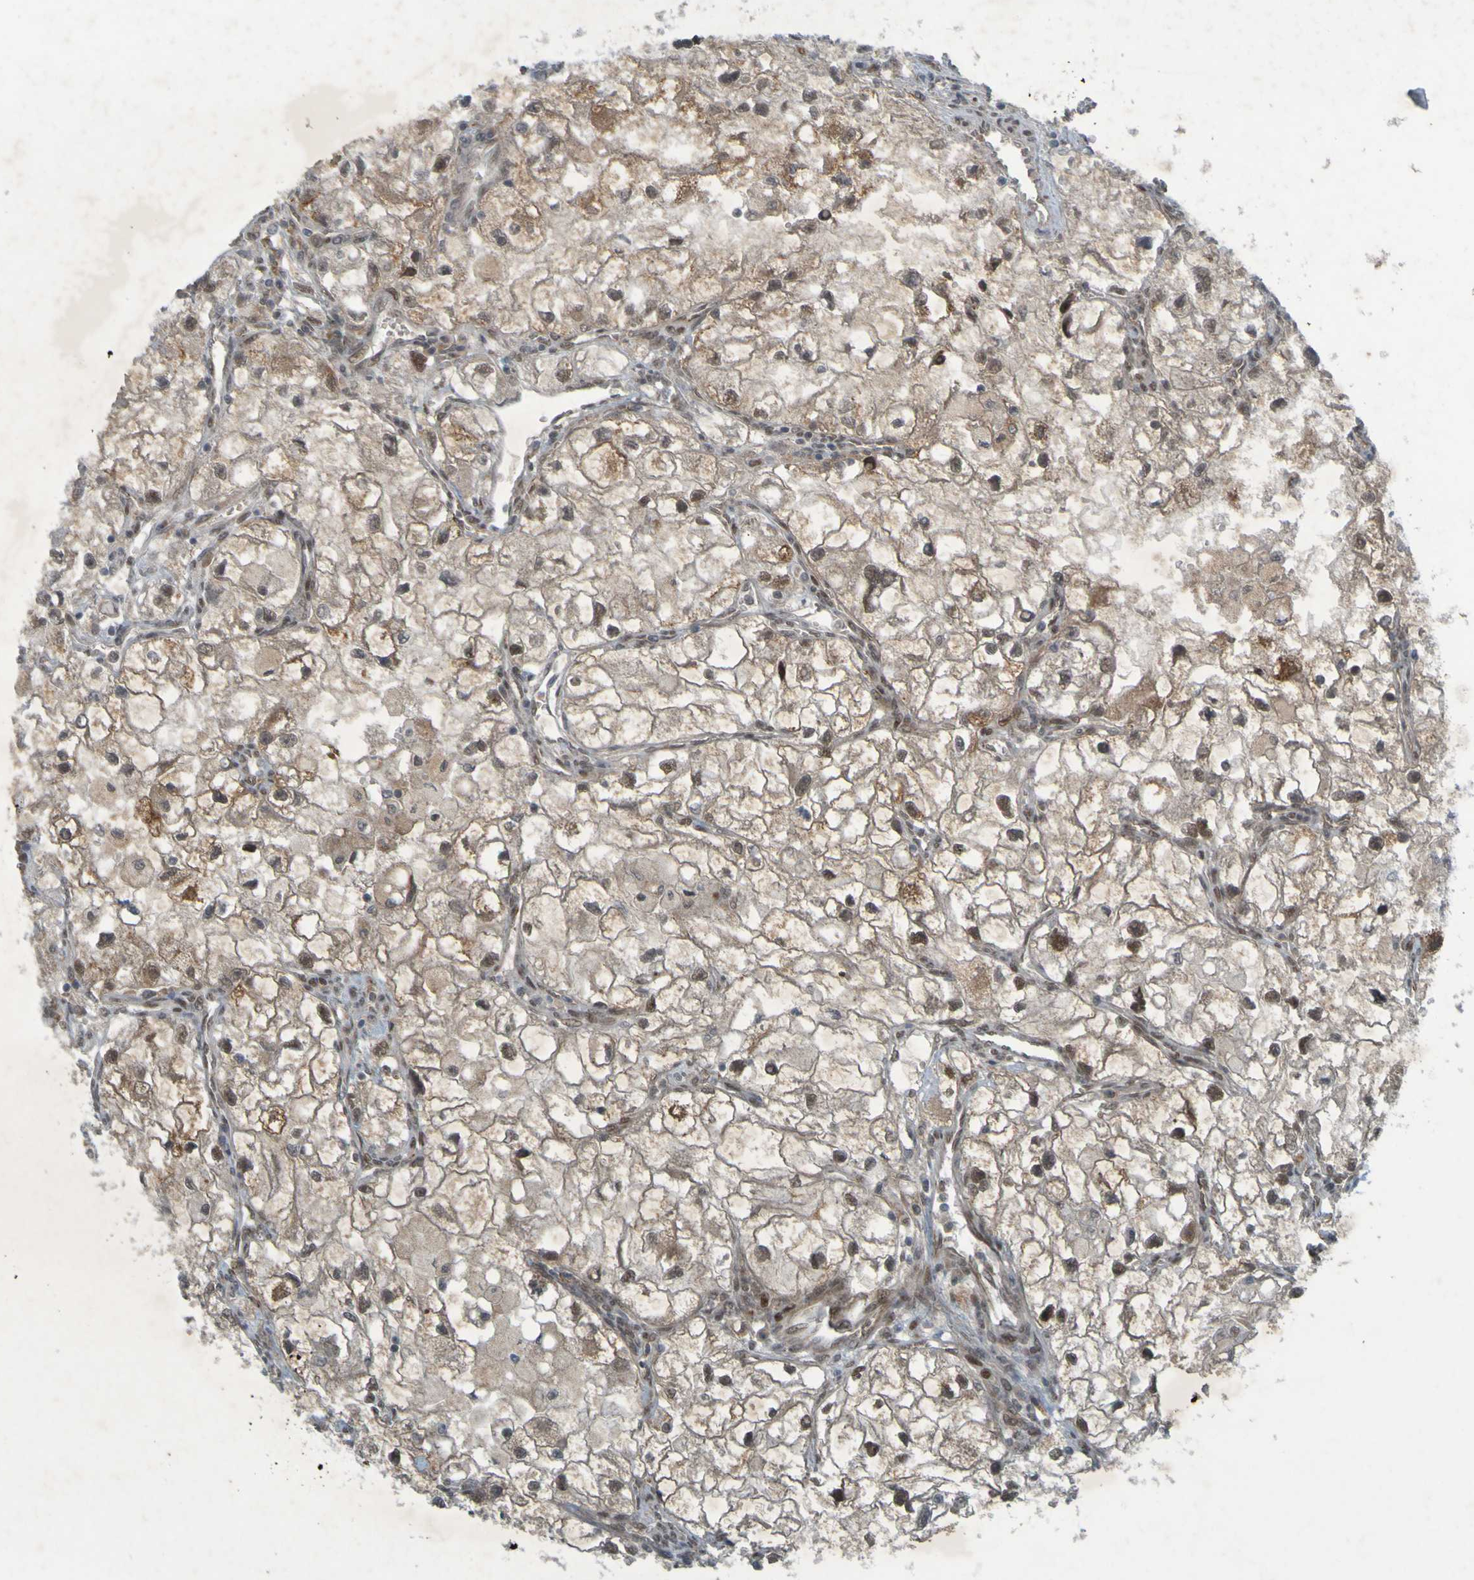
{"staining": {"intensity": "moderate", "quantity": ">75%", "location": "cytoplasmic/membranous,nuclear"}, "tissue": "renal cancer", "cell_type": "Tumor cells", "image_type": "cancer", "snomed": [{"axis": "morphology", "description": "Adenocarcinoma, NOS"}, {"axis": "topography", "description": "Kidney"}], "caption": "Protein analysis of renal cancer (adenocarcinoma) tissue demonstrates moderate cytoplasmic/membranous and nuclear positivity in about >75% of tumor cells. The protein of interest is shown in brown color, while the nuclei are stained blue.", "gene": "MCPH1", "patient": {"sex": "female", "age": 83}}